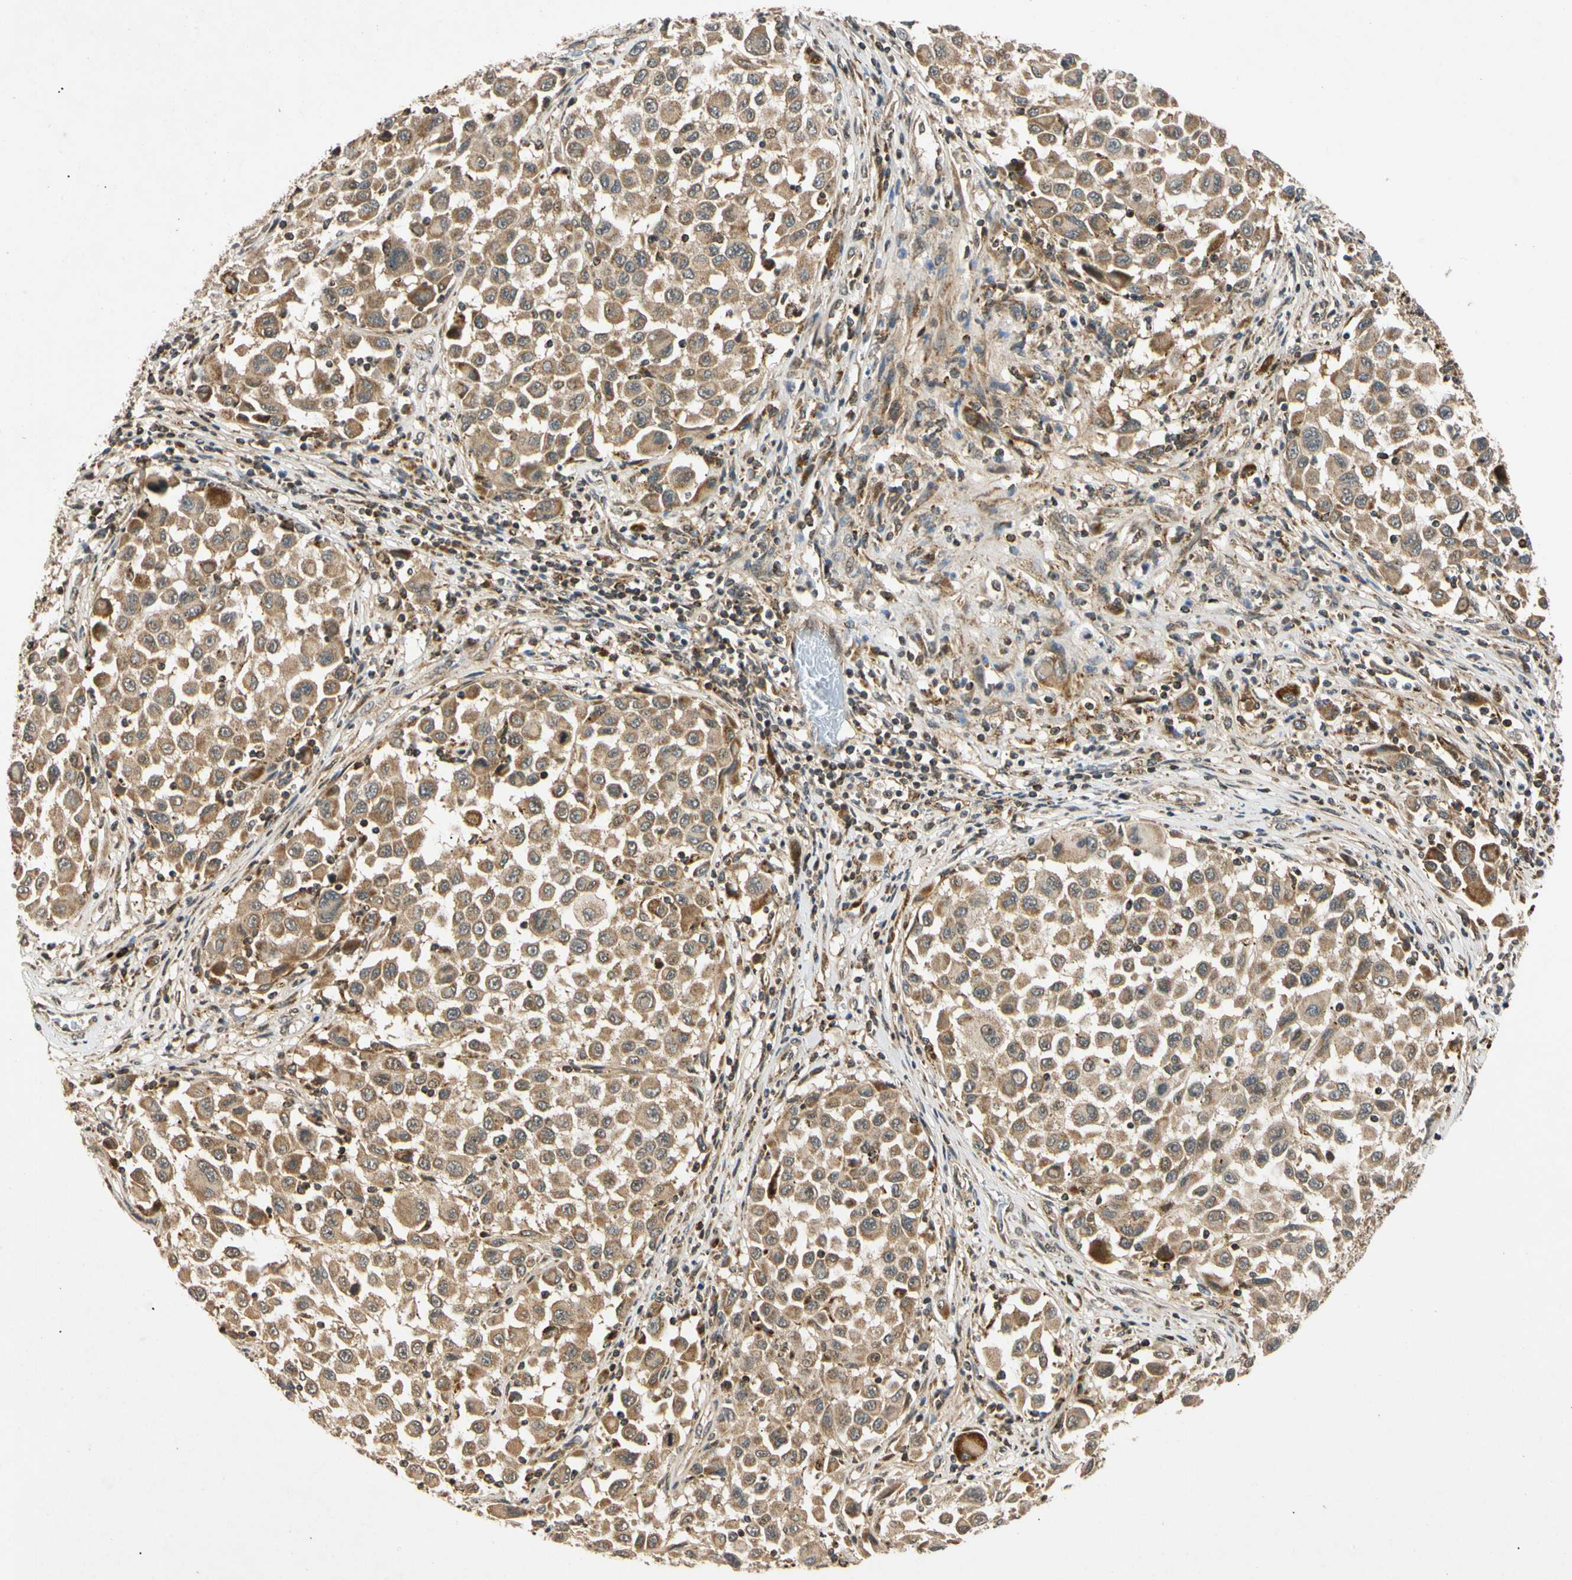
{"staining": {"intensity": "moderate", "quantity": ">75%", "location": "cytoplasmic/membranous"}, "tissue": "melanoma", "cell_type": "Tumor cells", "image_type": "cancer", "snomed": [{"axis": "morphology", "description": "Malignant melanoma, Metastatic site"}, {"axis": "topography", "description": "Lymph node"}], "caption": "There is medium levels of moderate cytoplasmic/membranous staining in tumor cells of malignant melanoma (metastatic site), as demonstrated by immunohistochemical staining (brown color).", "gene": "MRPS22", "patient": {"sex": "male", "age": 61}}